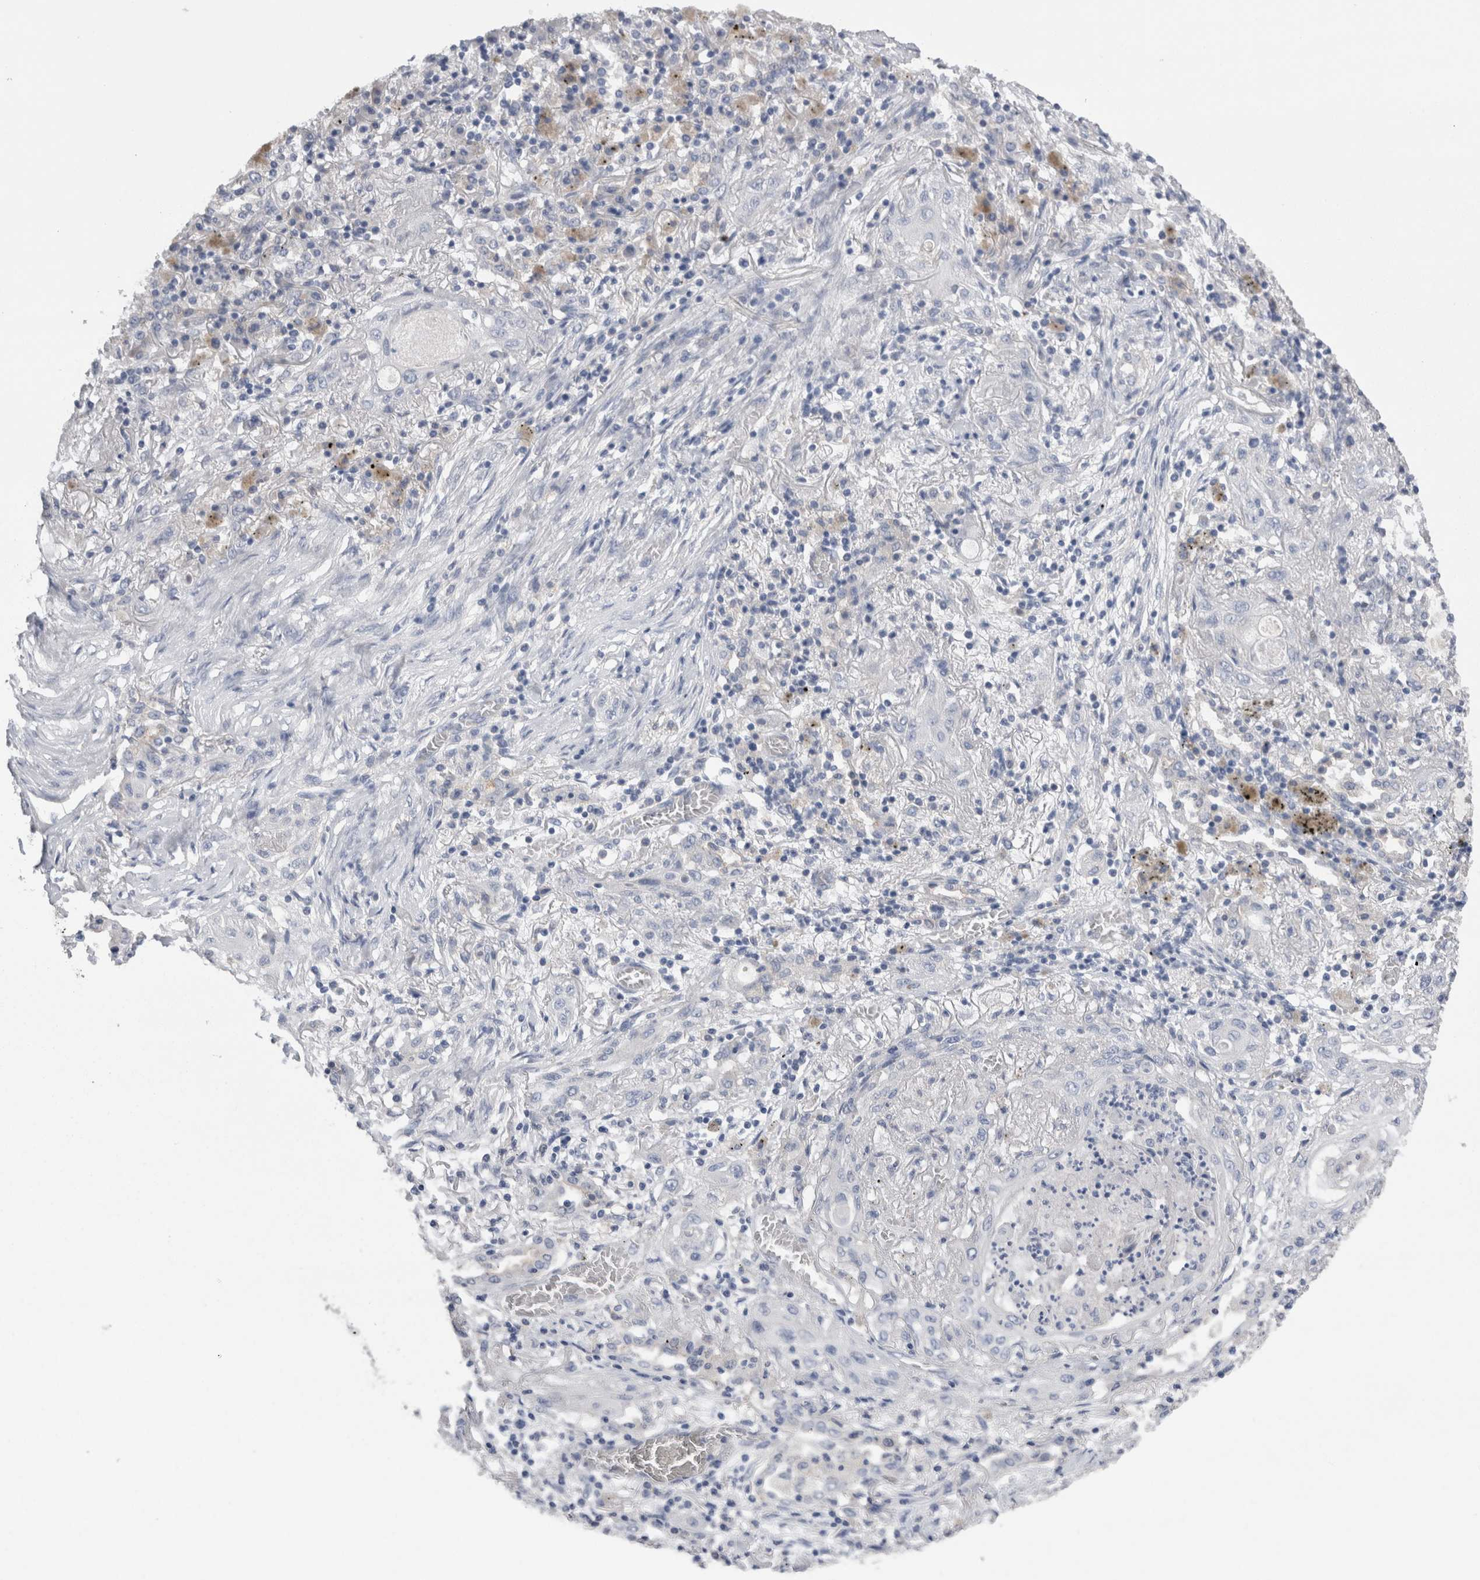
{"staining": {"intensity": "negative", "quantity": "none", "location": "none"}, "tissue": "lung cancer", "cell_type": "Tumor cells", "image_type": "cancer", "snomed": [{"axis": "morphology", "description": "Squamous cell carcinoma, NOS"}, {"axis": "topography", "description": "Lung"}], "caption": "An image of lung cancer stained for a protein reveals no brown staining in tumor cells. (Brightfield microscopy of DAB (3,3'-diaminobenzidine) immunohistochemistry (IHC) at high magnification).", "gene": "REG1A", "patient": {"sex": "female", "age": 47}}